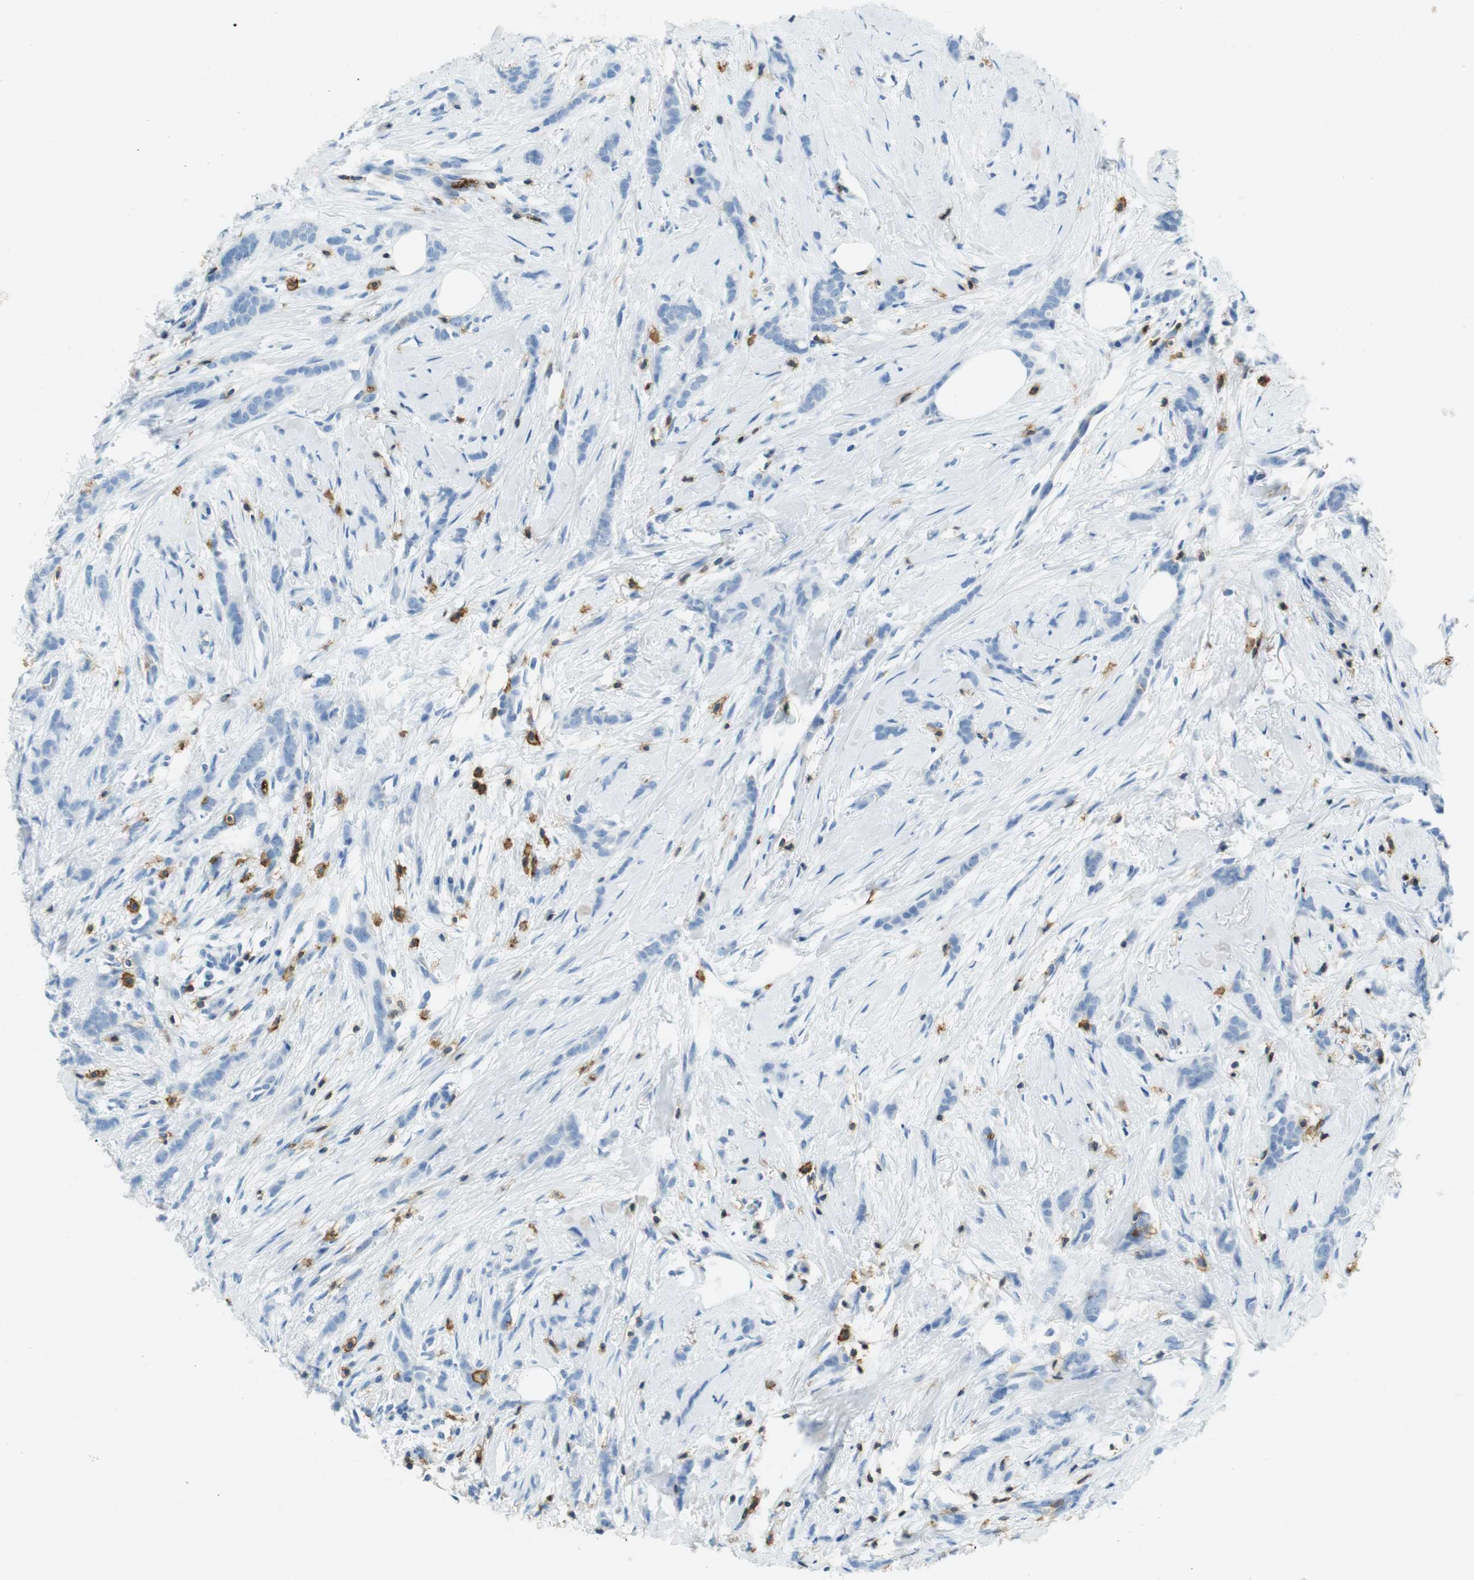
{"staining": {"intensity": "negative", "quantity": "none", "location": "none"}, "tissue": "breast cancer", "cell_type": "Tumor cells", "image_type": "cancer", "snomed": [{"axis": "morphology", "description": "Lobular carcinoma, in situ"}, {"axis": "morphology", "description": "Lobular carcinoma"}, {"axis": "topography", "description": "Breast"}], "caption": "Tumor cells show no significant protein expression in lobular carcinoma in situ (breast). (DAB (3,3'-diaminobenzidine) immunohistochemistry with hematoxylin counter stain).", "gene": "LAT", "patient": {"sex": "female", "age": 41}}